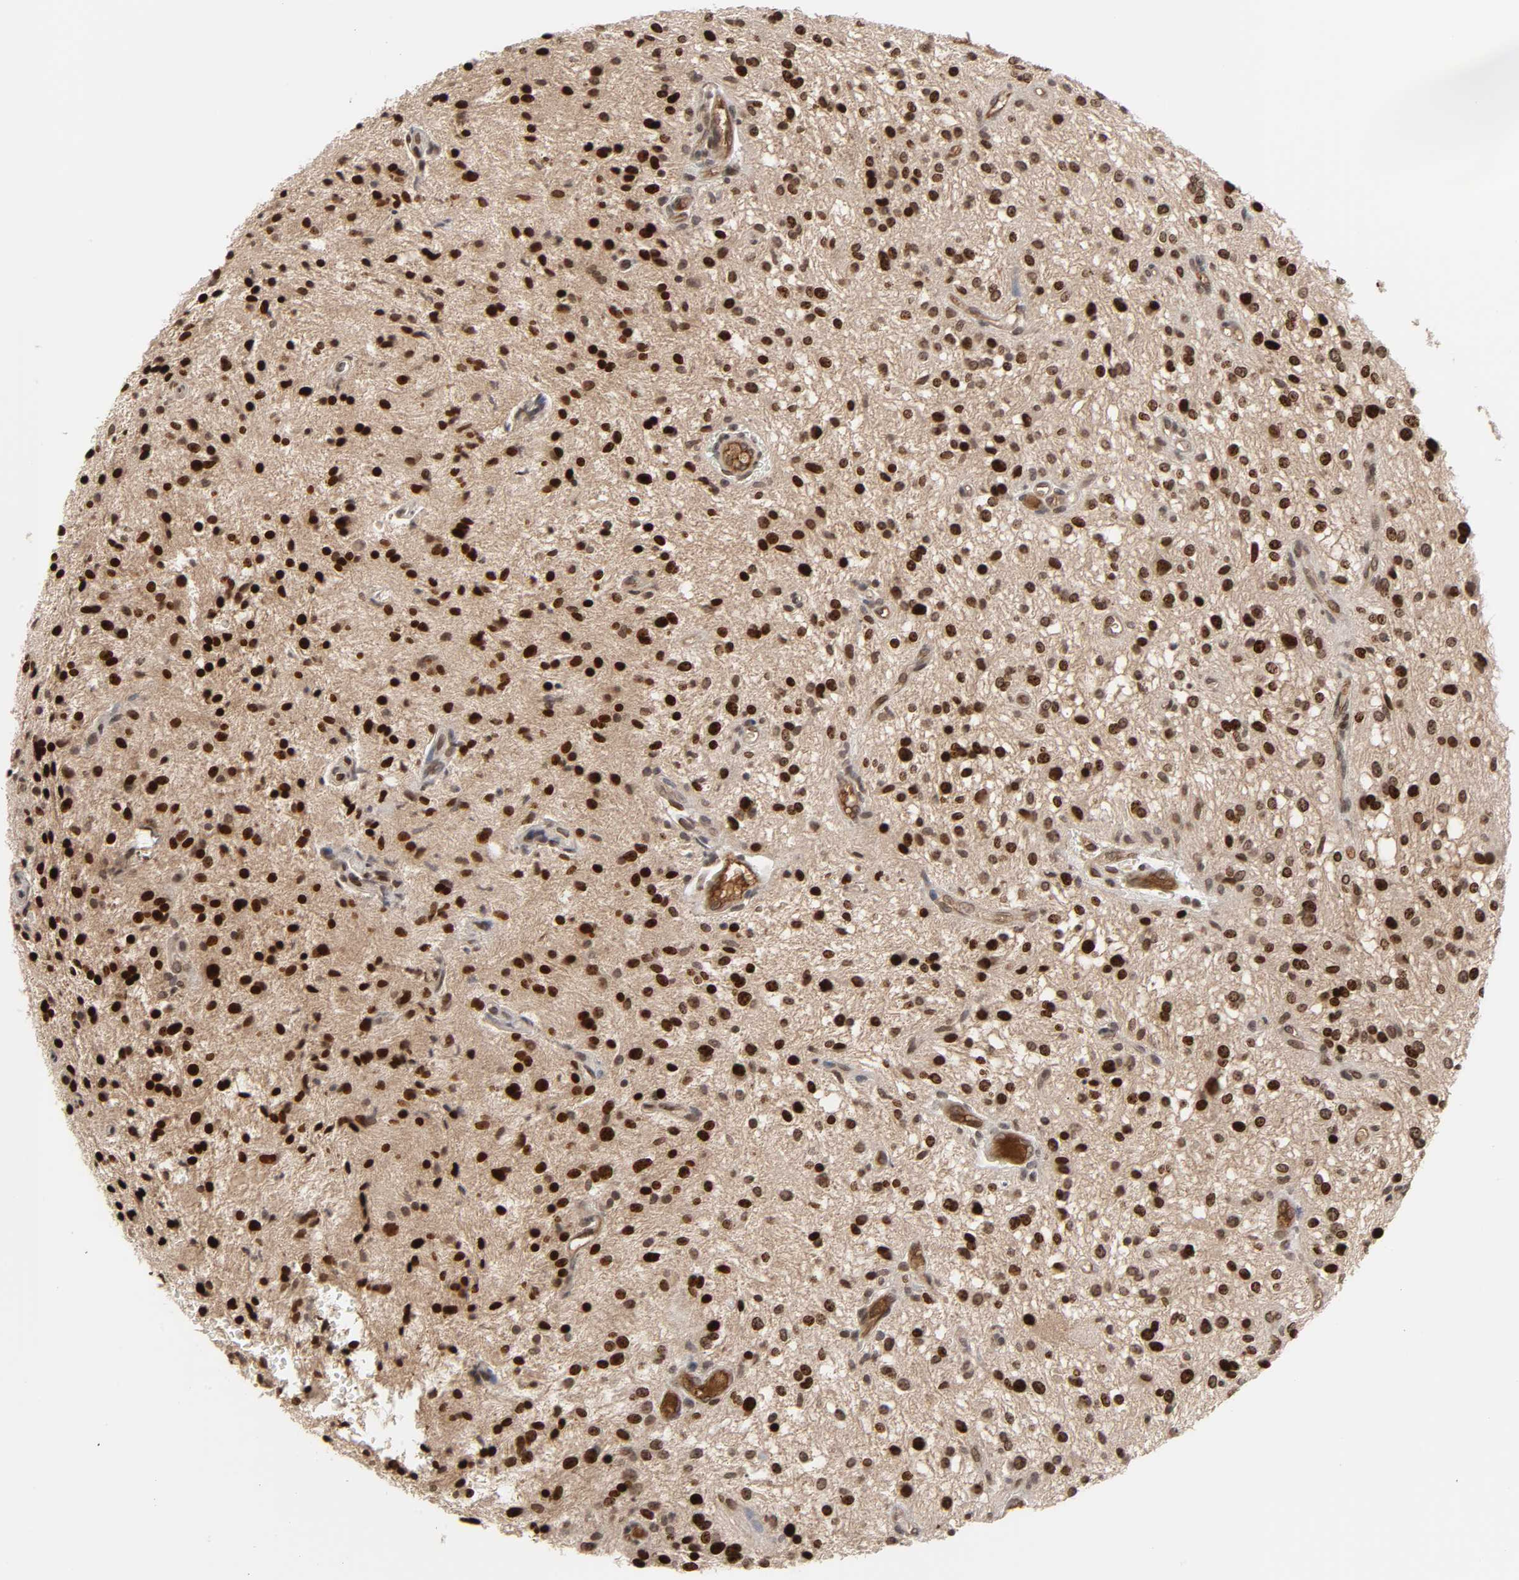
{"staining": {"intensity": "strong", "quantity": ">75%", "location": "cytoplasmic/membranous,nuclear"}, "tissue": "glioma", "cell_type": "Tumor cells", "image_type": "cancer", "snomed": [{"axis": "morphology", "description": "Glioma, malignant, NOS"}, {"axis": "topography", "description": "Cerebellum"}], "caption": "A high amount of strong cytoplasmic/membranous and nuclear staining is seen in approximately >75% of tumor cells in glioma tissue.", "gene": "CPN2", "patient": {"sex": "female", "age": 10}}